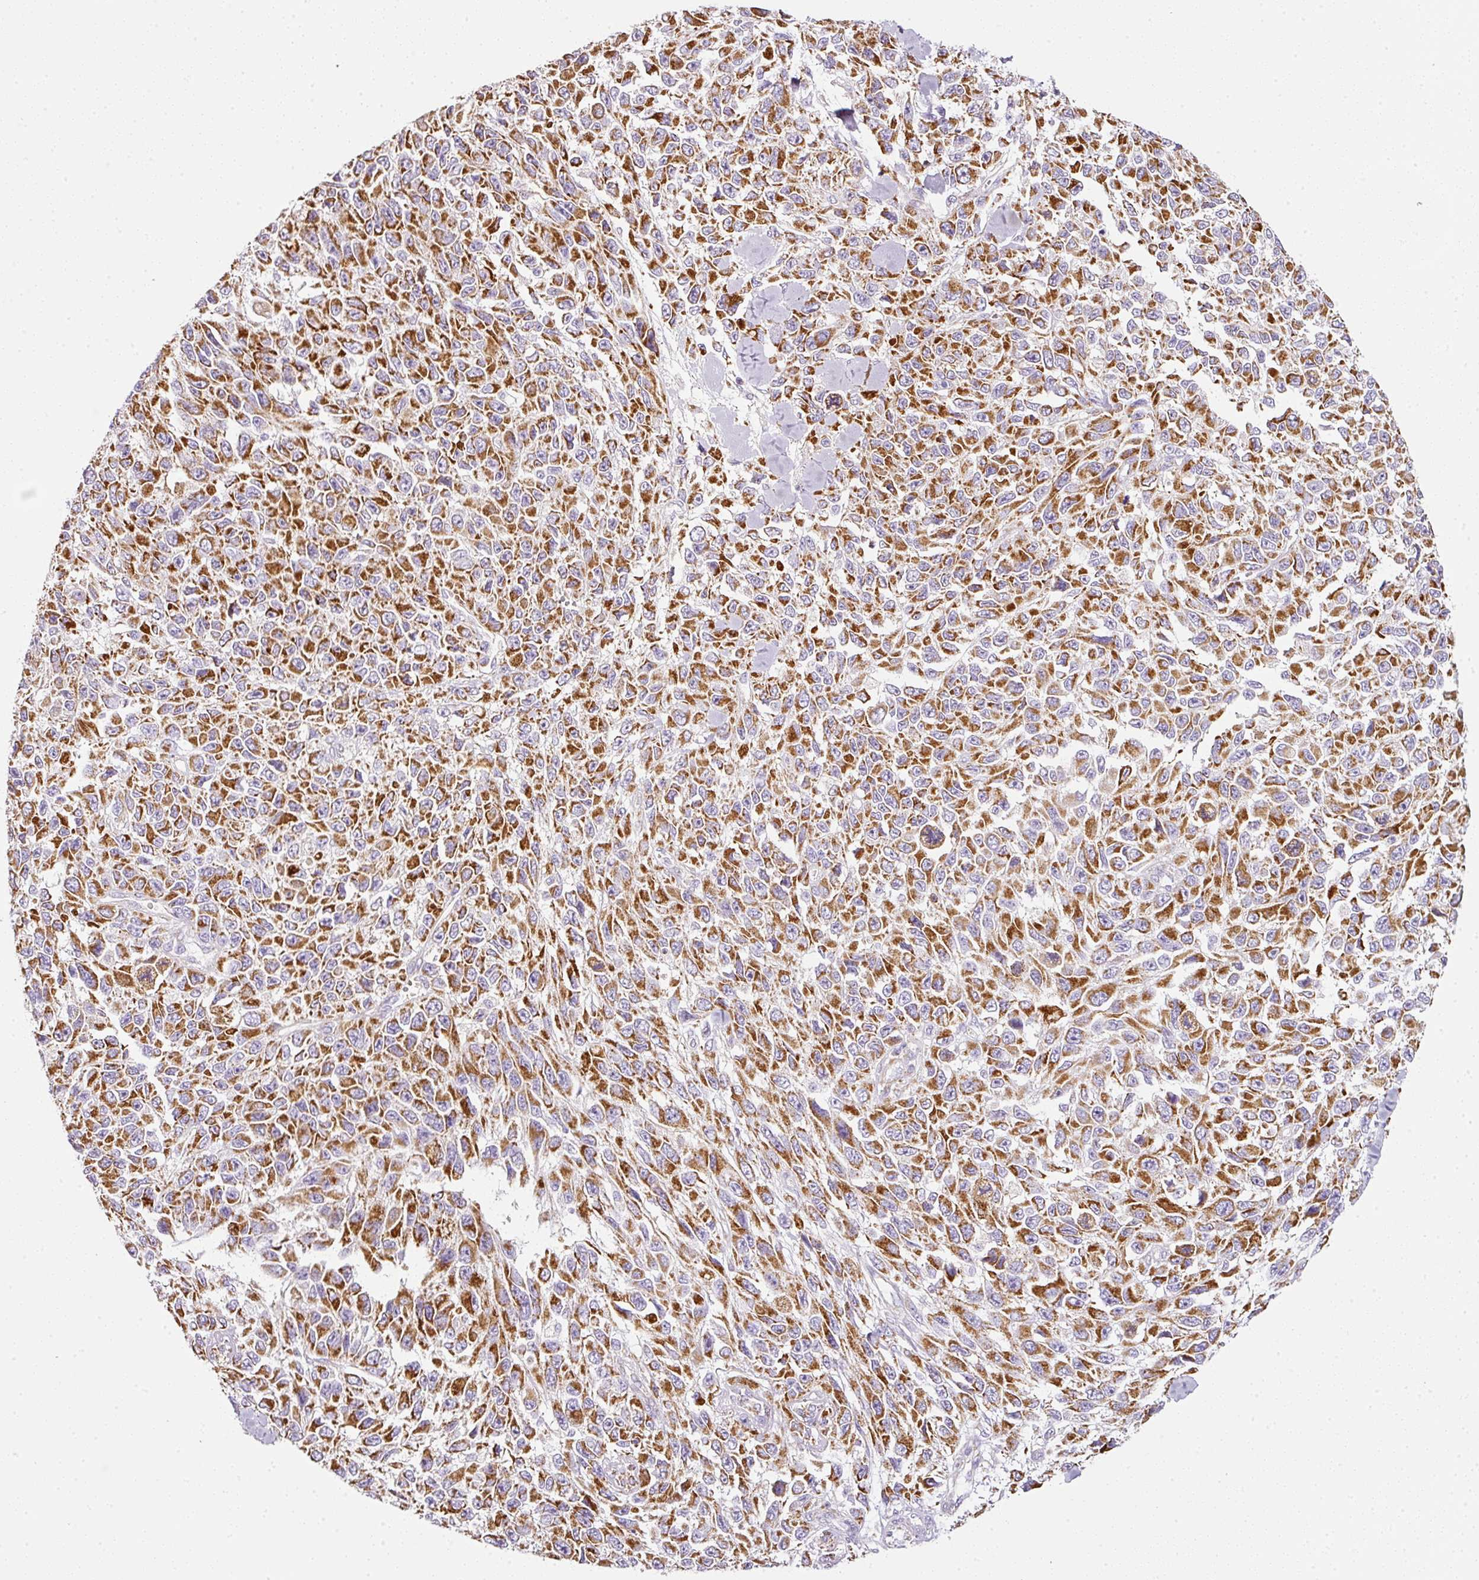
{"staining": {"intensity": "strong", "quantity": ">75%", "location": "cytoplasmic/membranous"}, "tissue": "melanoma", "cell_type": "Tumor cells", "image_type": "cancer", "snomed": [{"axis": "morphology", "description": "Malignant melanoma, NOS"}, {"axis": "topography", "description": "Skin"}], "caption": "An image of malignant melanoma stained for a protein demonstrates strong cytoplasmic/membranous brown staining in tumor cells.", "gene": "SDHA", "patient": {"sex": "female", "age": 96}}